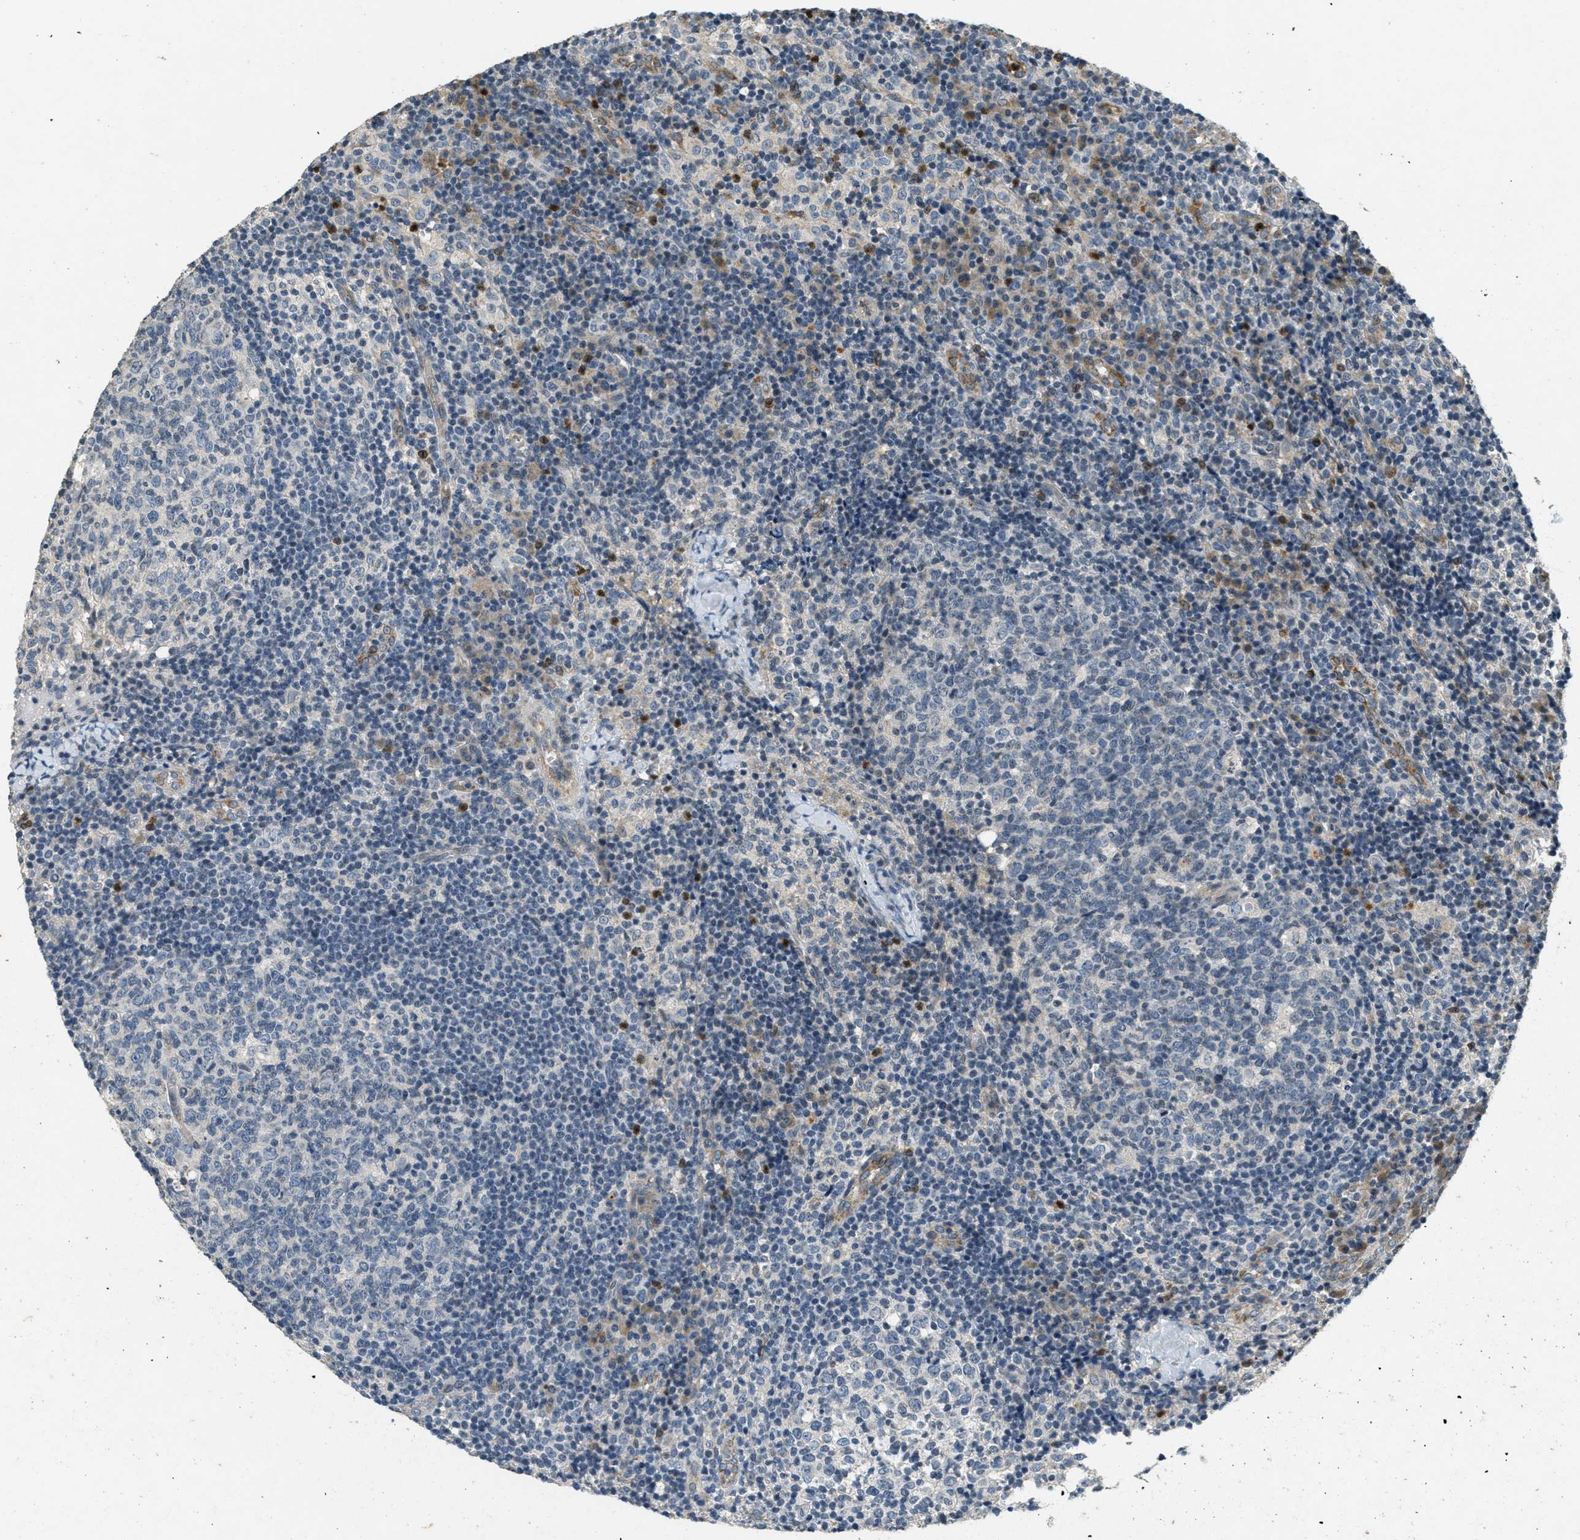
{"staining": {"intensity": "negative", "quantity": "none", "location": "none"}, "tissue": "lymph node", "cell_type": "Germinal center cells", "image_type": "normal", "snomed": [{"axis": "morphology", "description": "Normal tissue, NOS"}, {"axis": "morphology", "description": "Inflammation, NOS"}, {"axis": "topography", "description": "Lymph node"}], "caption": "There is no significant expression in germinal center cells of lymph node. Brightfield microscopy of immunohistochemistry stained with DAB (3,3'-diaminobenzidine) (brown) and hematoxylin (blue), captured at high magnification.", "gene": "RAB3D", "patient": {"sex": "male", "age": 55}}